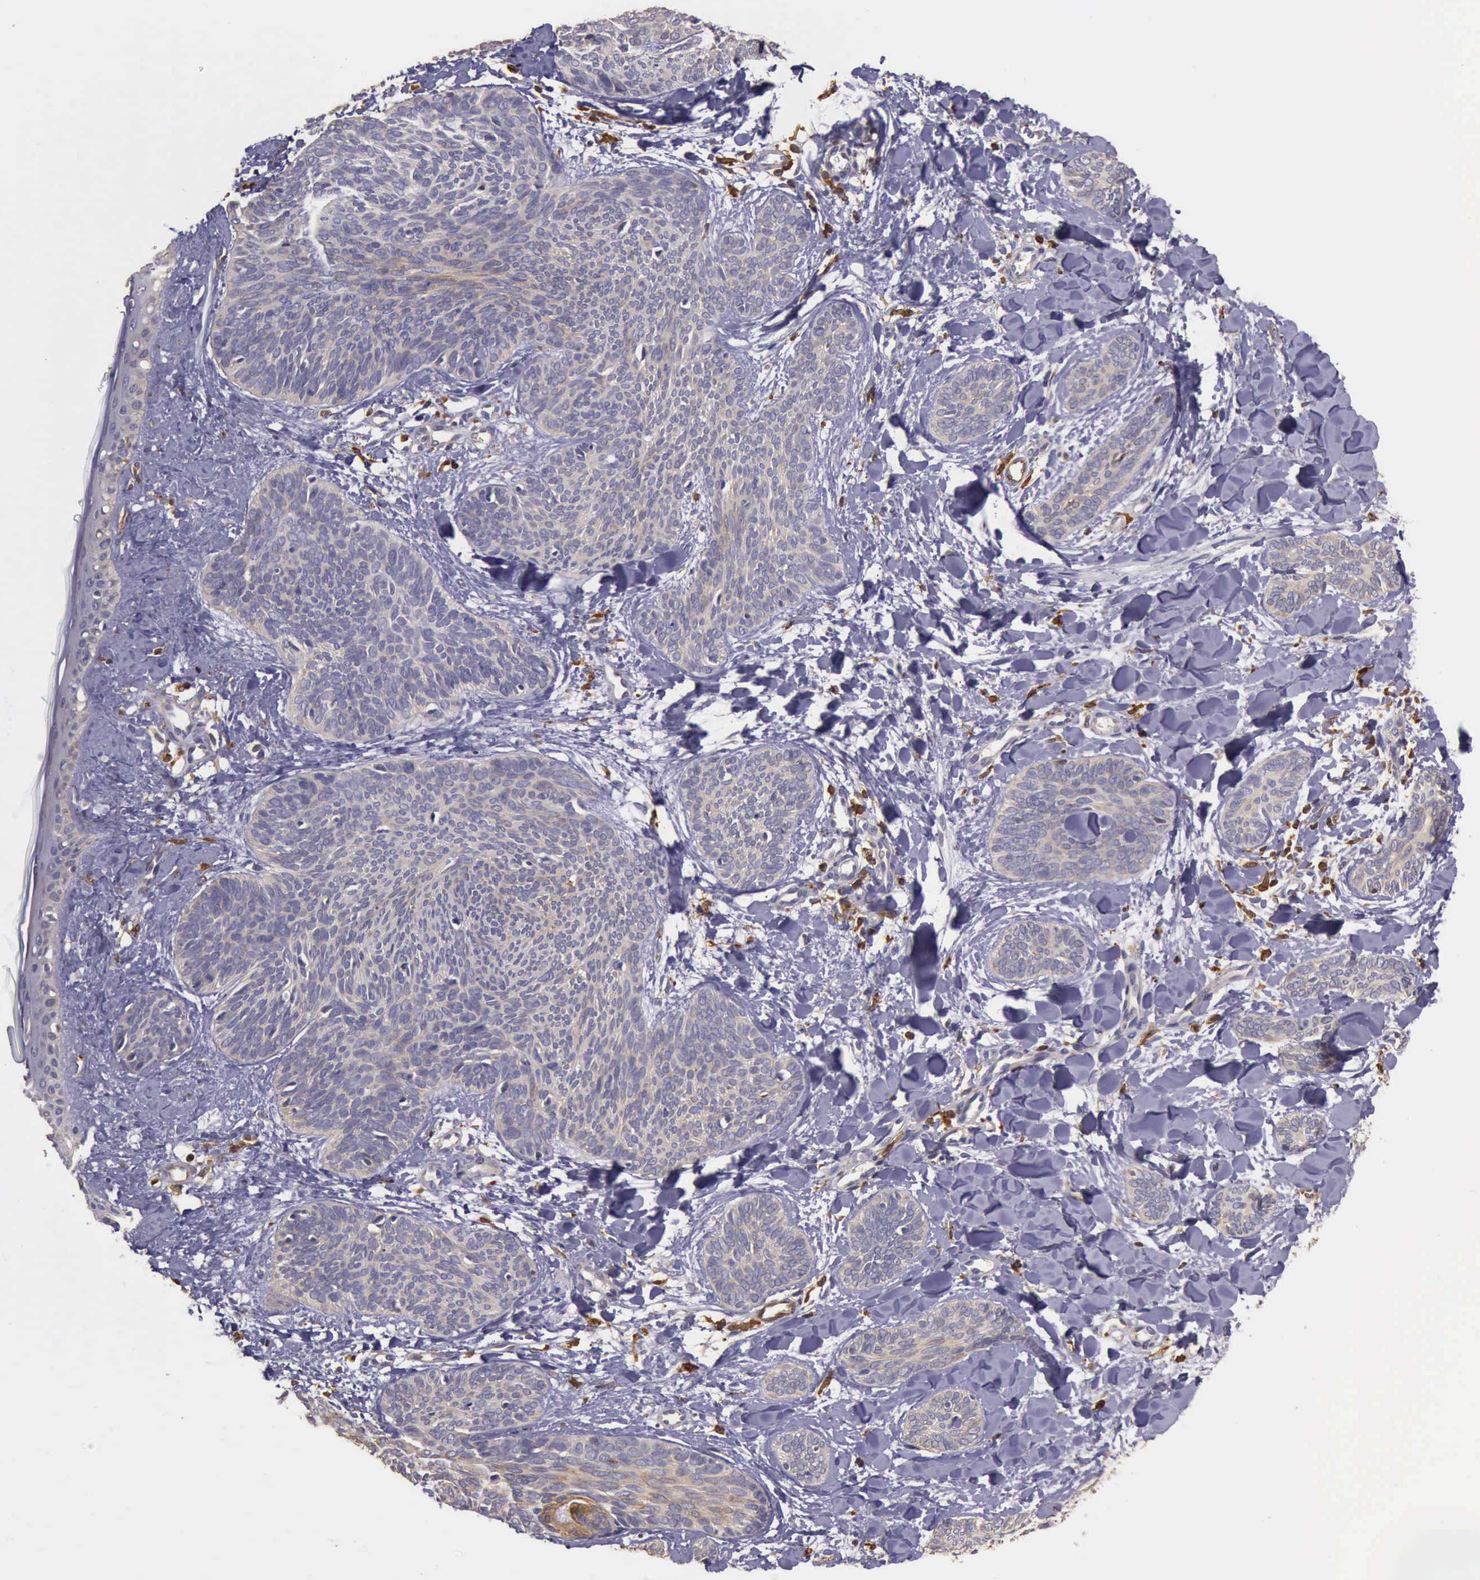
{"staining": {"intensity": "weak", "quantity": "25%-75%", "location": "cytoplasmic/membranous"}, "tissue": "skin cancer", "cell_type": "Tumor cells", "image_type": "cancer", "snomed": [{"axis": "morphology", "description": "Basal cell carcinoma"}, {"axis": "topography", "description": "Skin"}], "caption": "The immunohistochemical stain shows weak cytoplasmic/membranous positivity in tumor cells of basal cell carcinoma (skin) tissue. (Brightfield microscopy of DAB IHC at high magnification).", "gene": "ARHGAP4", "patient": {"sex": "female", "age": 81}}